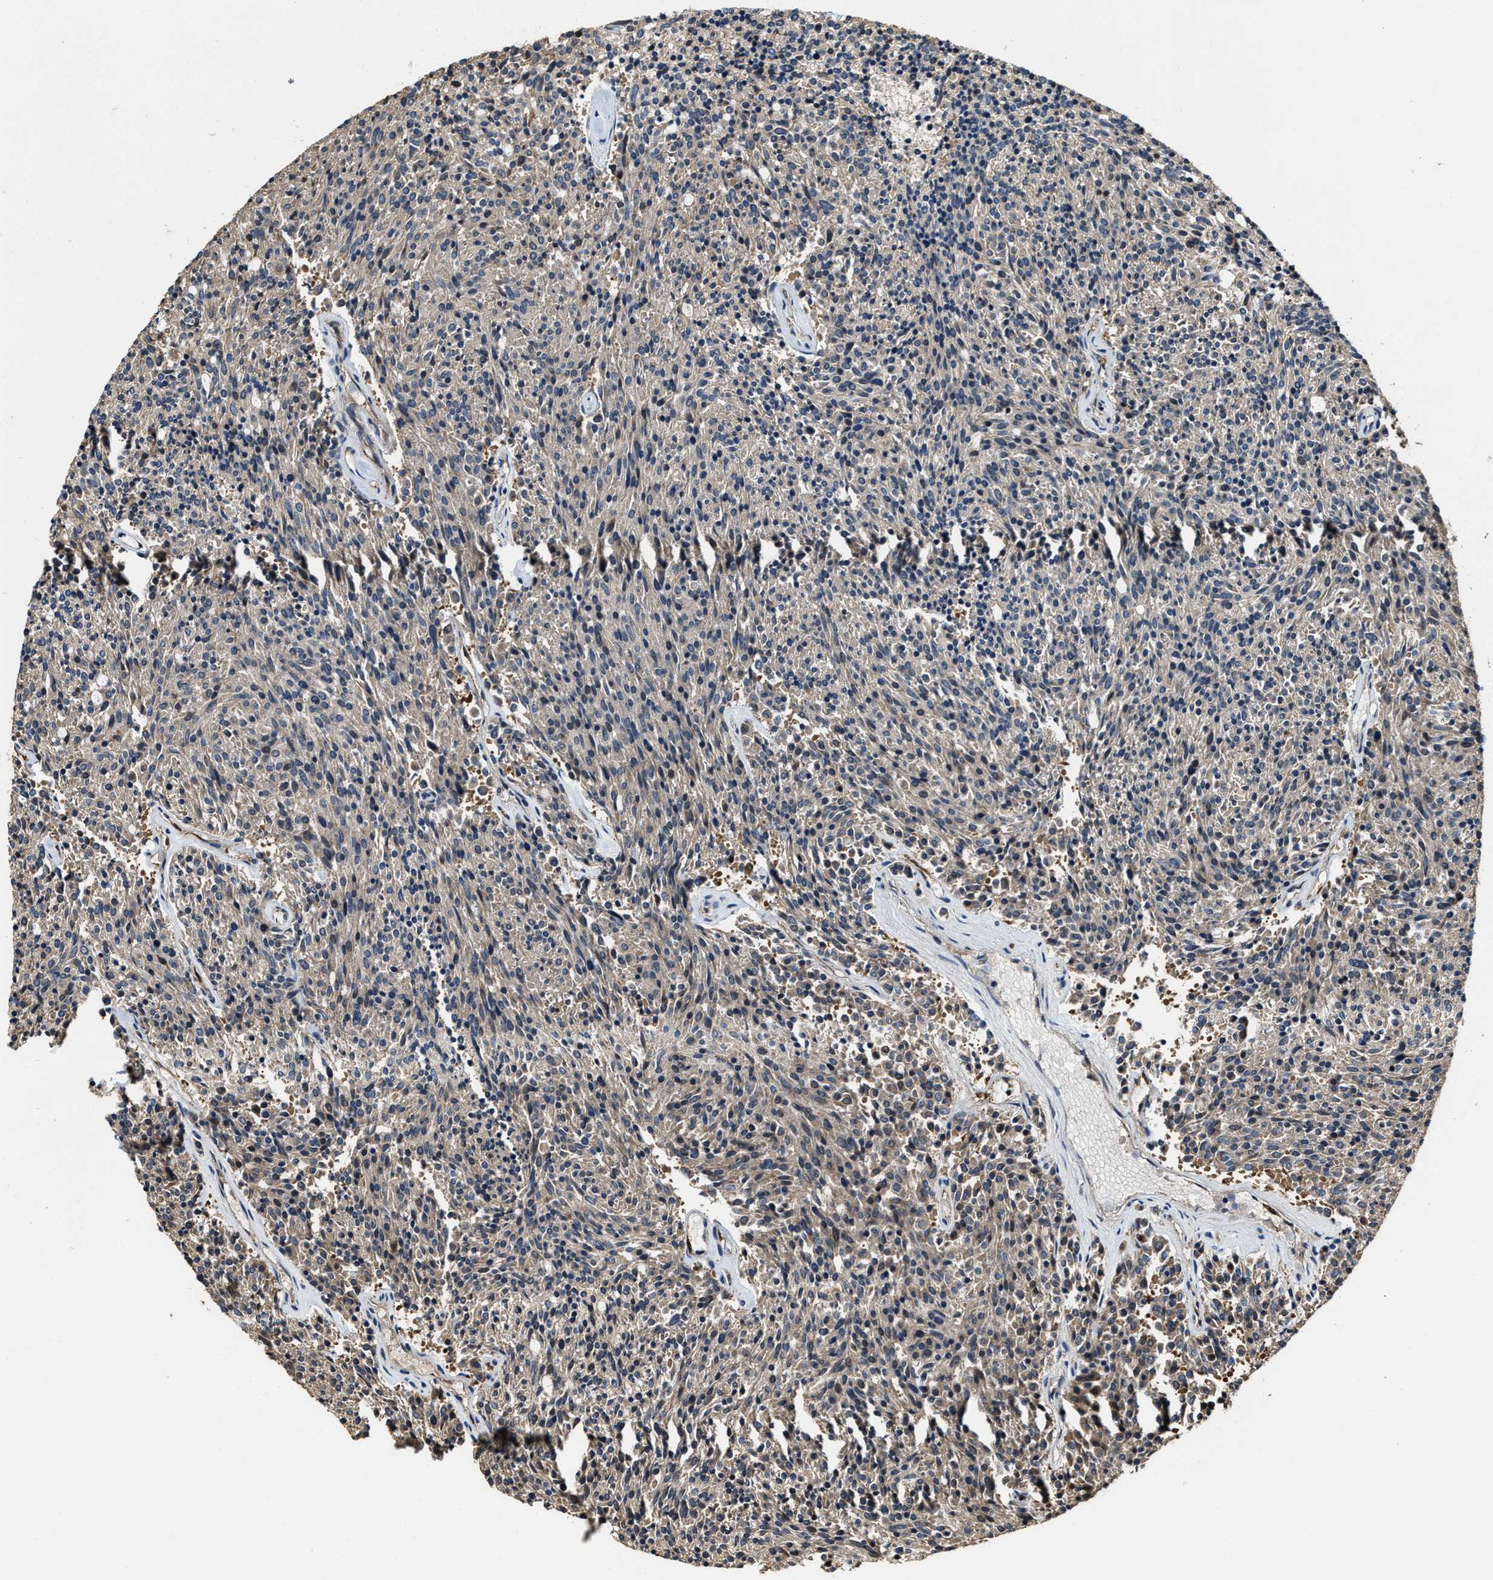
{"staining": {"intensity": "moderate", "quantity": "25%-75%", "location": "cytoplasmic/membranous"}, "tissue": "carcinoid", "cell_type": "Tumor cells", "image_type": "cancer", "snomed": [{"axis": "morphology", "description": "Carcinoid, malignant, NOS"}, {"axis": "topography", "description": "Pancreas"}], "caption": "IHC (DAB) staining of malignant carcinoid demonstrates moderate cytoplasmic/membranous protein staining in approximately 25%-75% of tumor cells.", "gene": "GFRA3", "patient": {"sex": "female", "age": 54}}